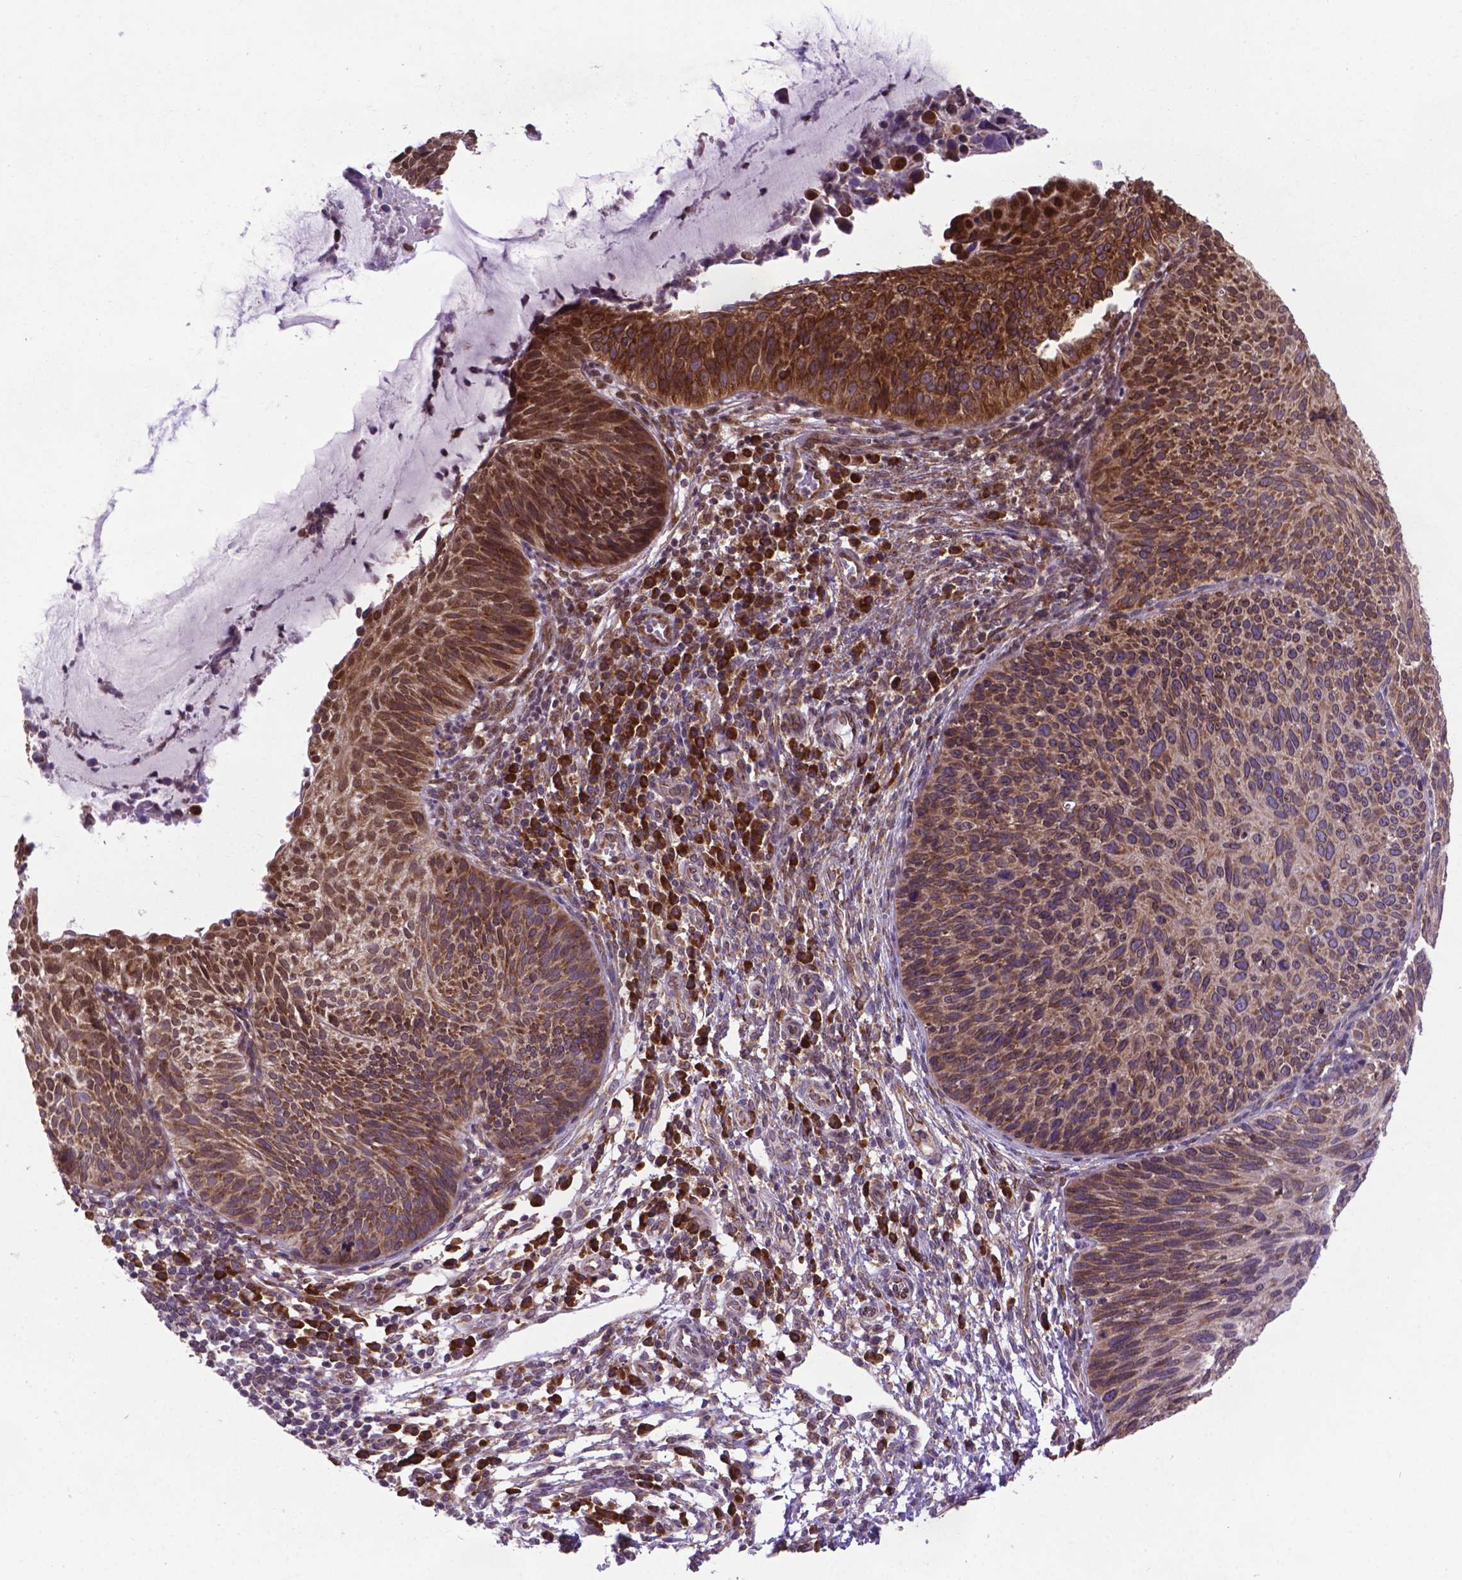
{"staining": {"intensity": "moderate", "quantity": ">75%", "location": "cytoplasmic/membranous,nuclear"}, "tissue": "cervical cancer", "cell_type": "Tumor cells", "image_type": "cancer", "snomed": [{"axis": "morphology", "description": "Squamous cell carcinoma, NOS"}, {"axis": "topography", "description": "Cervix"}], "caption": "Cervical squamous cell carcinoma stained for a protein displays moderate cytoplasmic/membranous and nuclear positivity in tumor cells. (Brightfield microscopy of DAB IHC at high magnification).", "gene": "WDR83OS", "patient": {"sex": "female", "age": 36}}